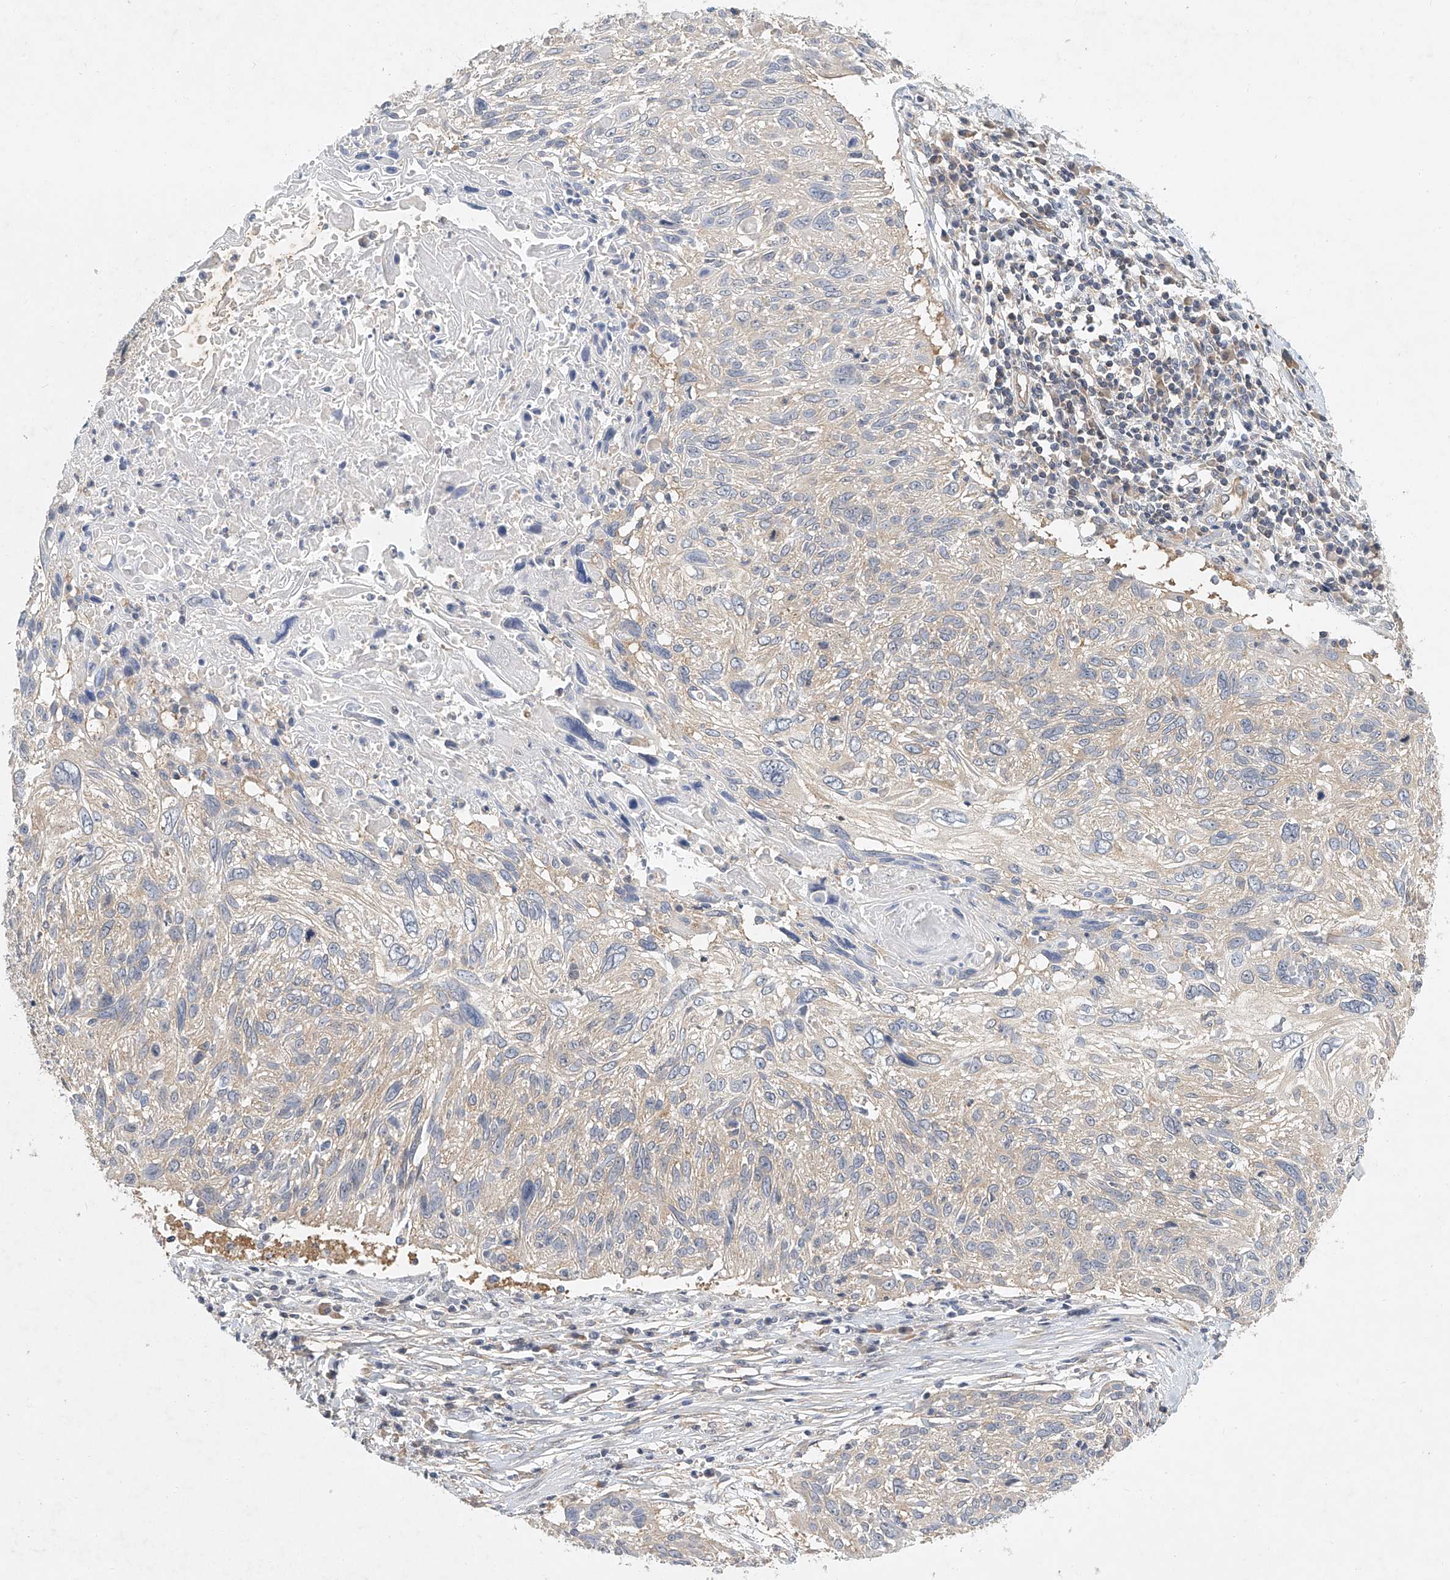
{"staining": {"intensity": "weak", "quantity": "25%-75%", "location": "cytoplasmic/membranous"}, "tissue": "cervical cancer", "cell_type": "Tumor cells", "image_type": "cancer", "snomed": [{"axis": "morphology", "description": "Squamous cell carcinoma, NOS"}, {"axis": "topography", "description": "Cervix"}], "caption": "There is low levels of weak cytoplasmic/membranous staining in tumor cells of cervical cancer (squamous cell carcinoma), as demonstrated by immunohistochemical staining (brown color).", "gene": "CARMIL1", "patient": {"sex": "female", "age": 51}}